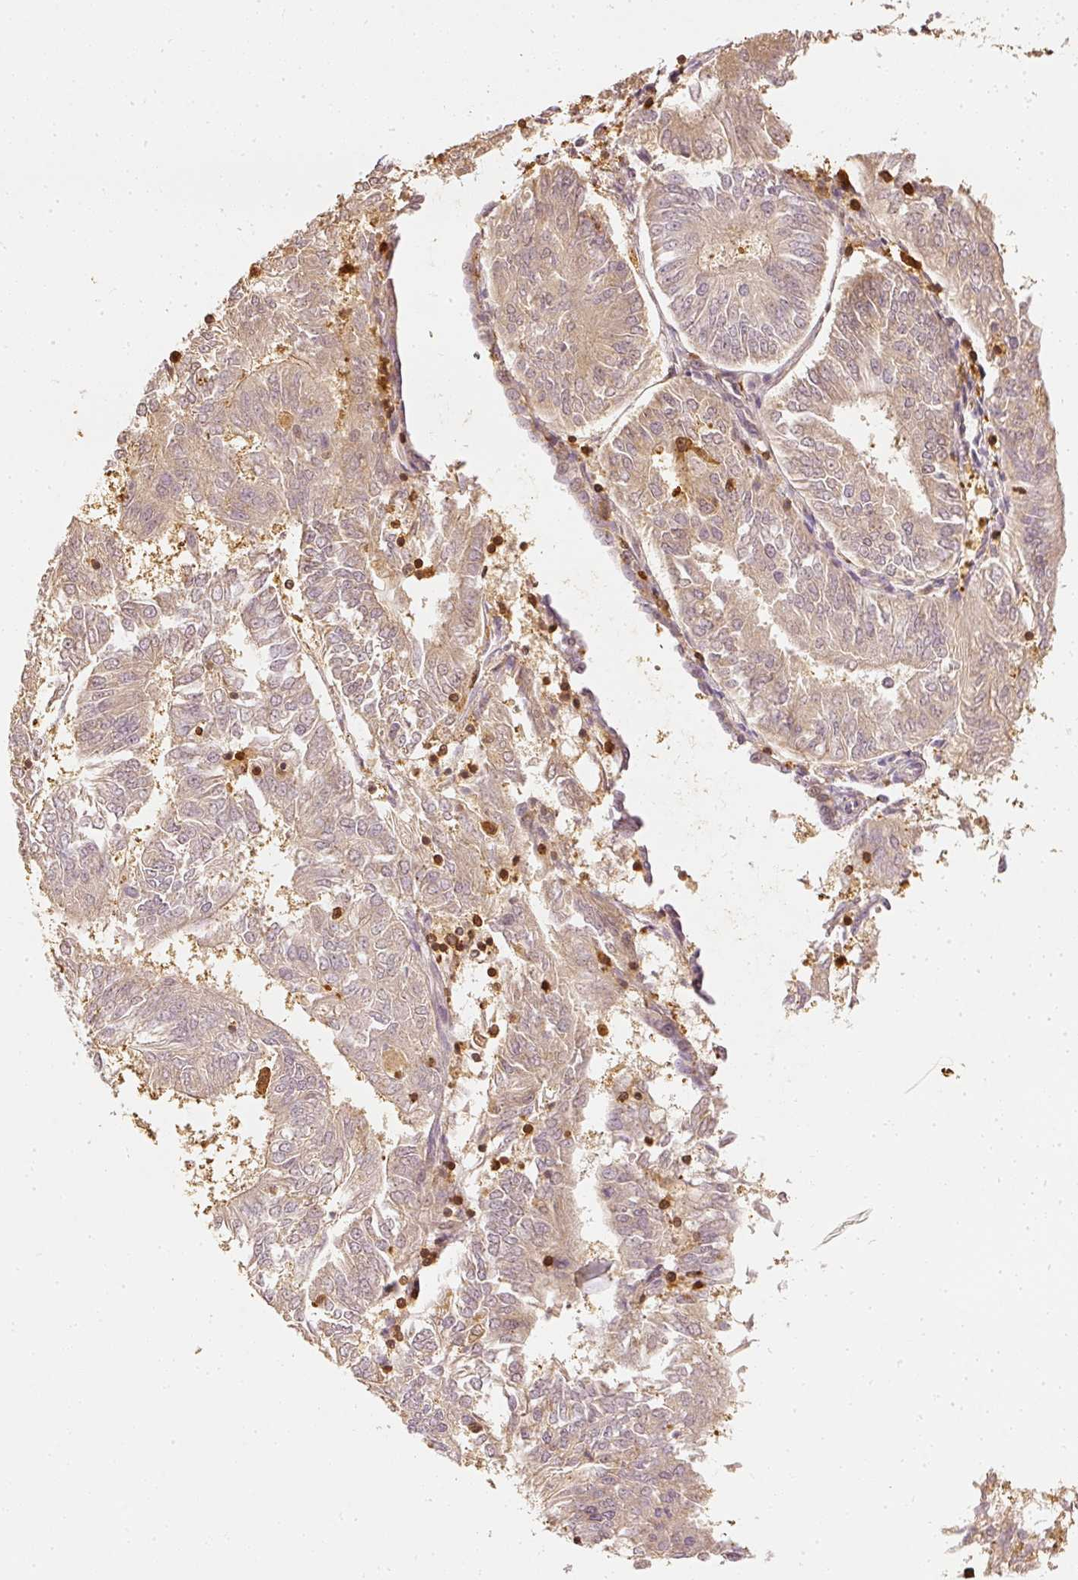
{"staining": {"intensity": "weak", "quantity": "25%-75%", "location": "cytoplasmic/membranous"}, "tissue": "endometrial cancer", "cell_type": "Tumor cells", "image_type": "cancer", "snomed": [{"axis": "morphology", "description": "Adenocarcinoma, NOS"}, {"axis": "topography", "description": "Endometrium"}], "caption": "A brown stain shows weak cytoplasmic/membranous expression of a protein in human endometrial cancer tumor cells. The staining is performed using DAB (3,3'-diaminobenzidine) brown chromogen to label protein expression. The nuclei are counter-stained blue using hematoxylin.", "gene": "PFN1", "patient": {"sex": "female", "age": 58}}